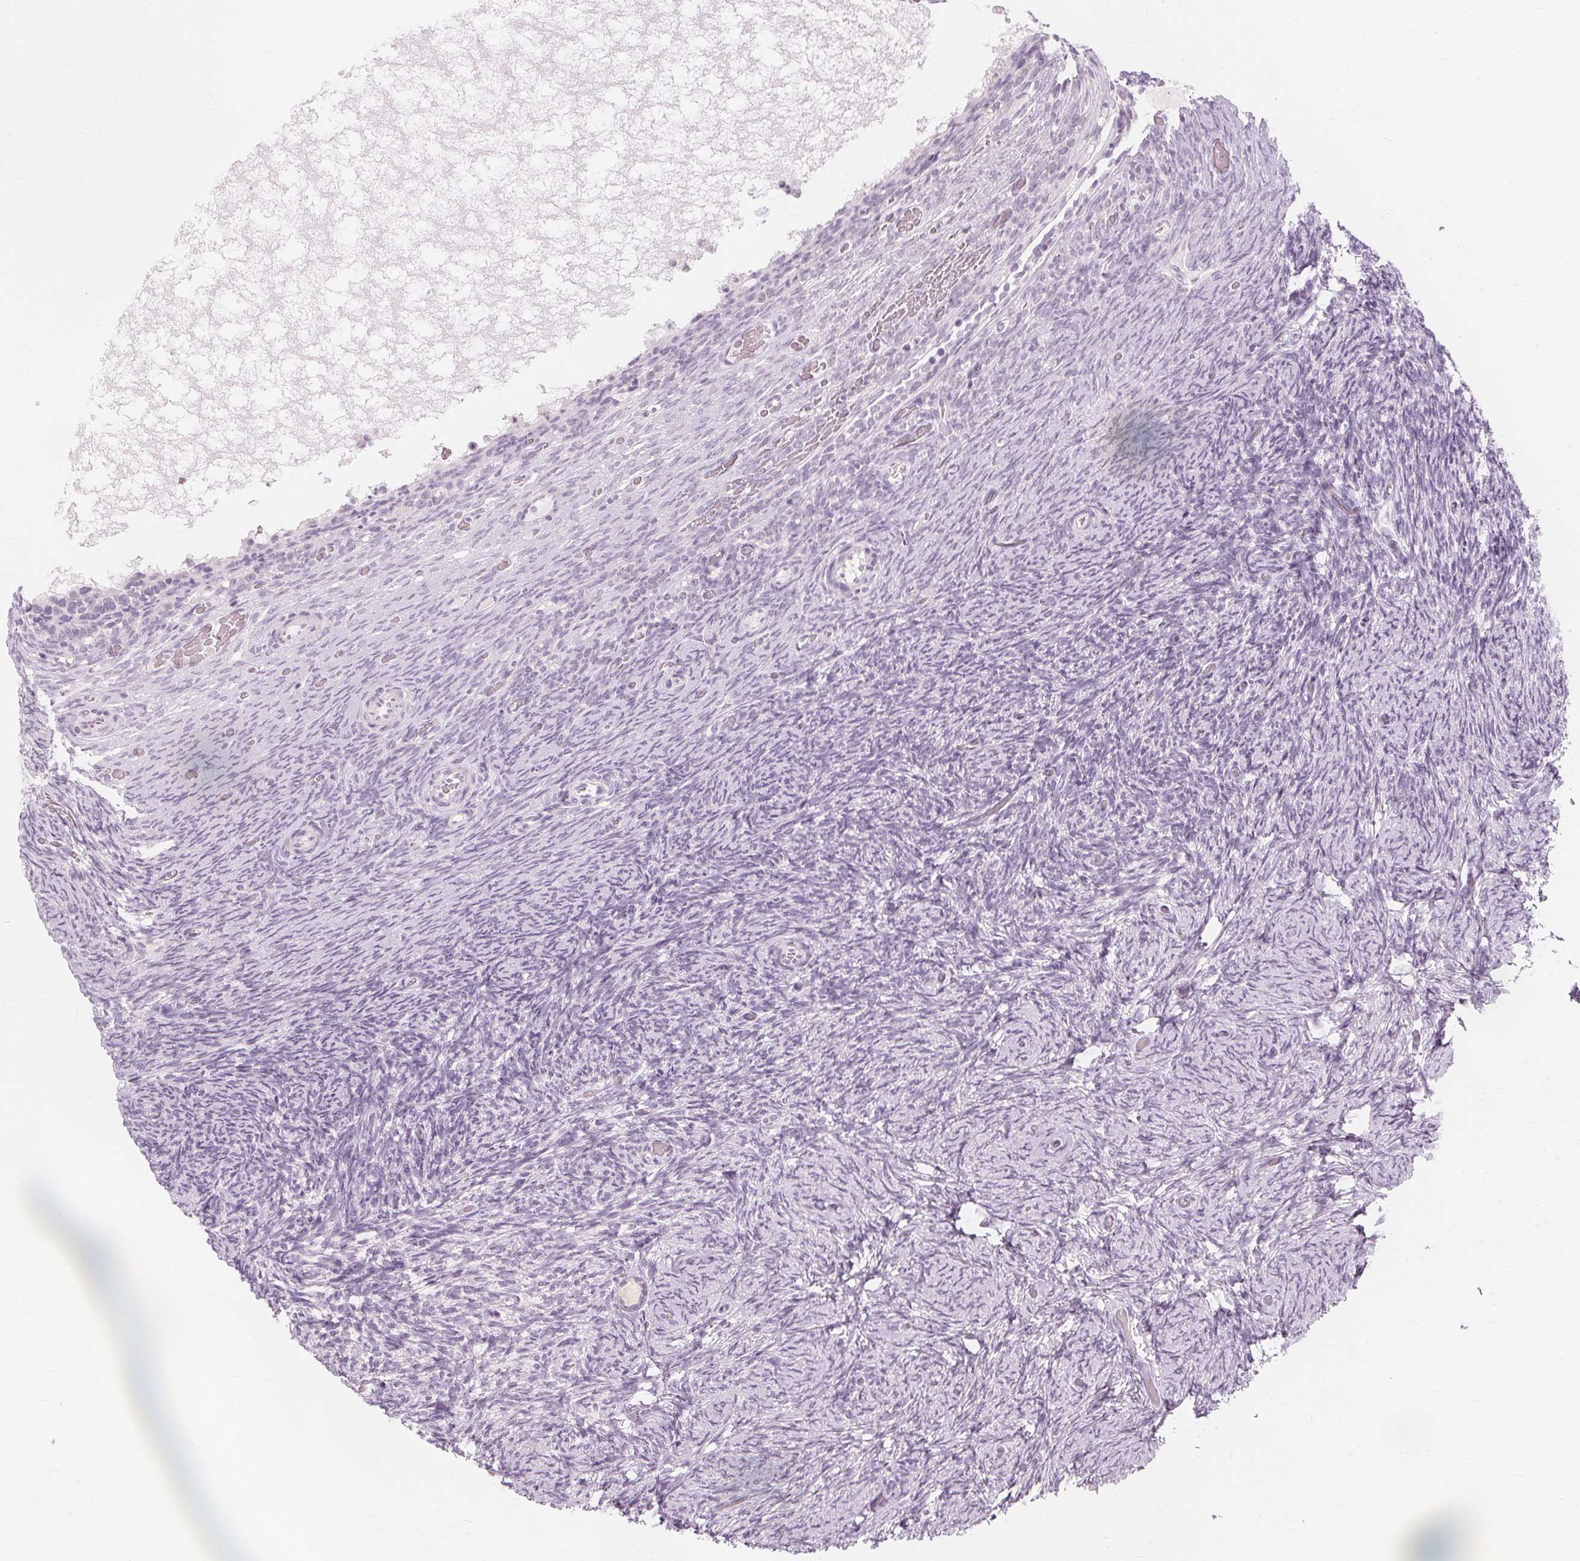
{"staining": {"intensity": "weak", "quantity": ">75%", "location": "cytoplasmic/membranous"}, "tissue": "ovary", "cell_type": "Follicle cells", "image_type": "normal", "snomed": [{"axis": "morphology", "description": "Normal tissue, NOS"}, {"axis": "topography", "description": "Ovary"}], "caption": "Immunohistochemical staining of unremarkable ovary demonstrates >75% levels of weak cytoplasmic/membranous protein positivity in about >75% of follicle cells.", "gene": "MUC12", "patient": {"sex": "female", "age": 34}}